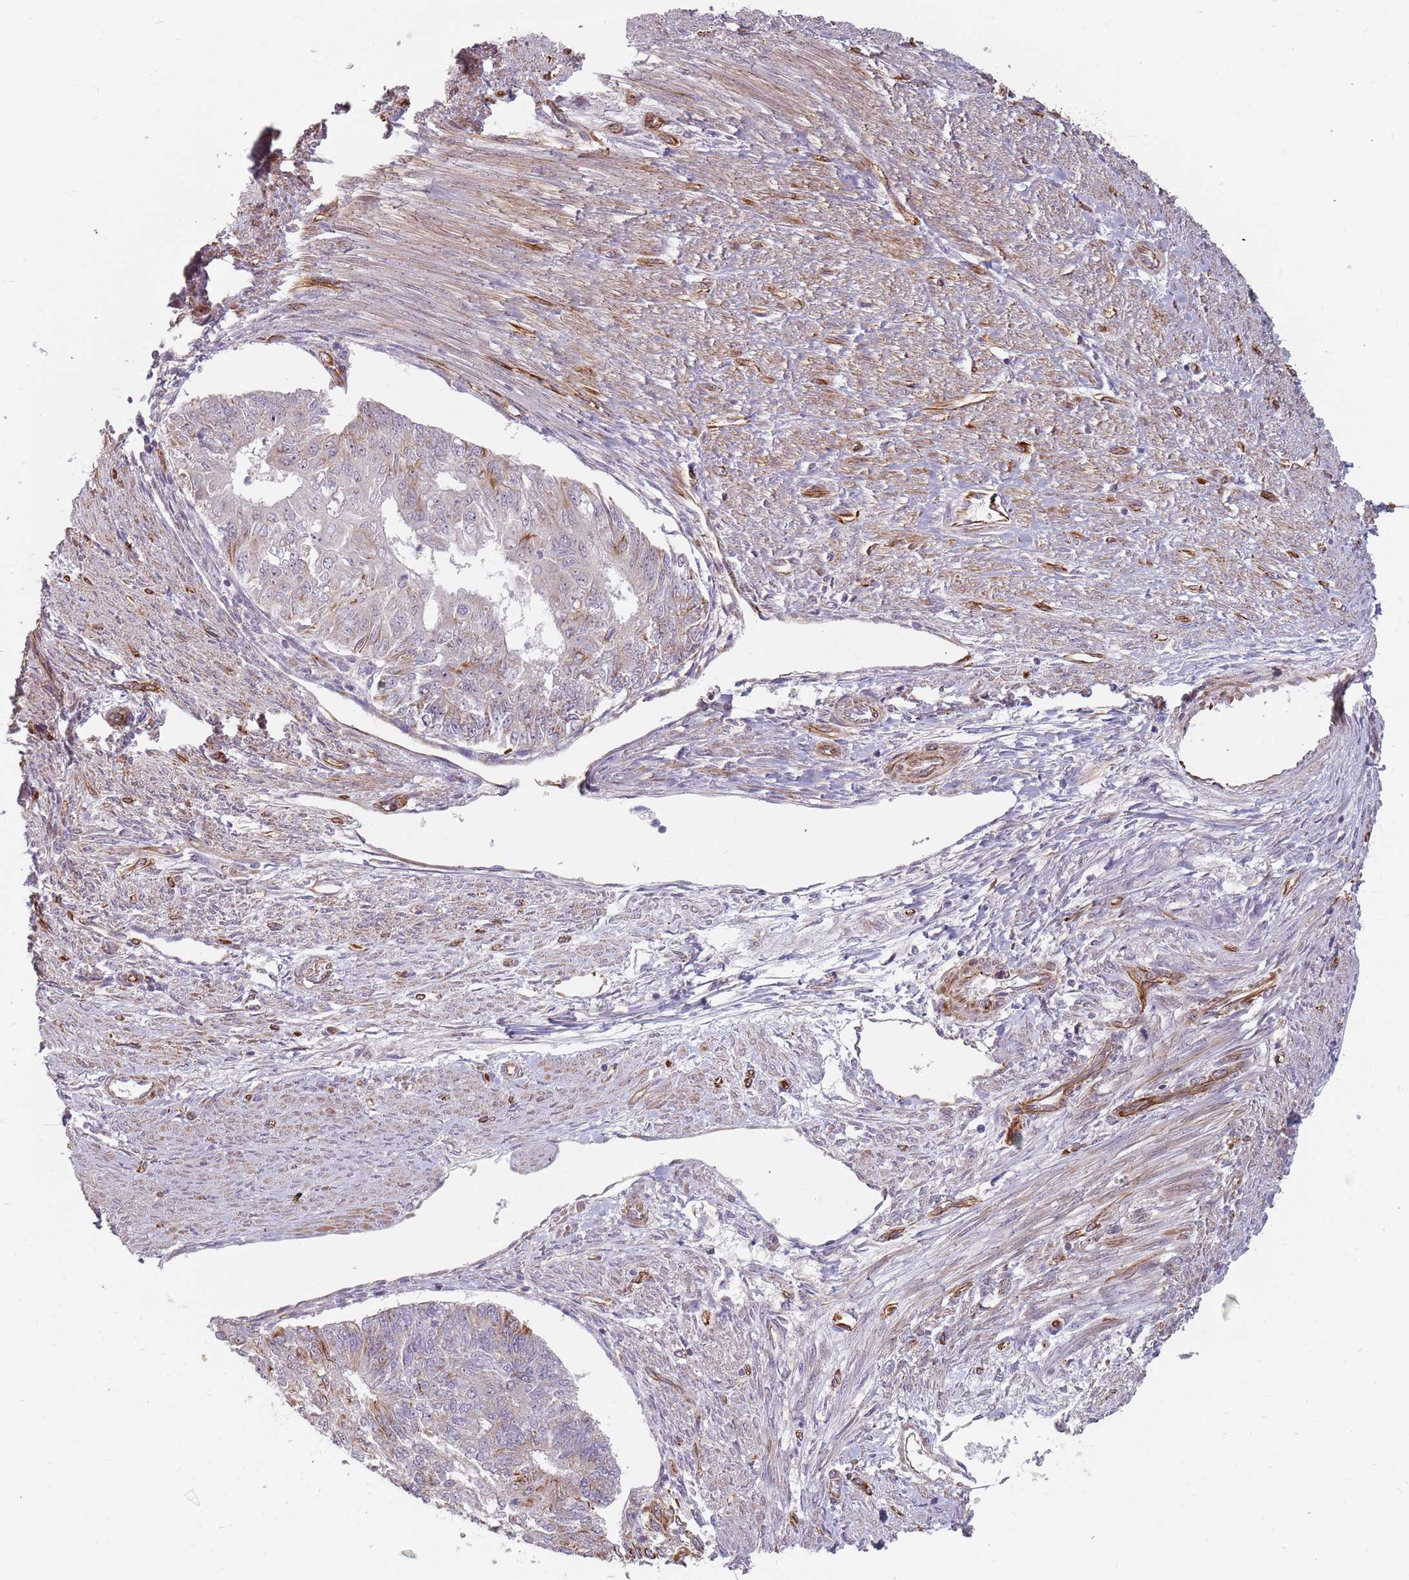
{"staining": {"intensity": "weak", "quantity": "<25%", "location": "cytoplasmic/membranous"}, "tissue": "endometrial cancer", "cell_type": "Tumor cells", "image_type": "cancer", "snomed": [{"axis": "morphology", "description": "Adenocarcinoma, NOS"}, {"axis": "topography", "description": "Endometrium"}], "caption": "This is an immunohistochemistry (IHC) photomicrograph of endometrial adenocarcinoma. There is no expression in tumor cells.", "gene": "GAS2L3", "patient": {"sex": "female", "age": 32}}